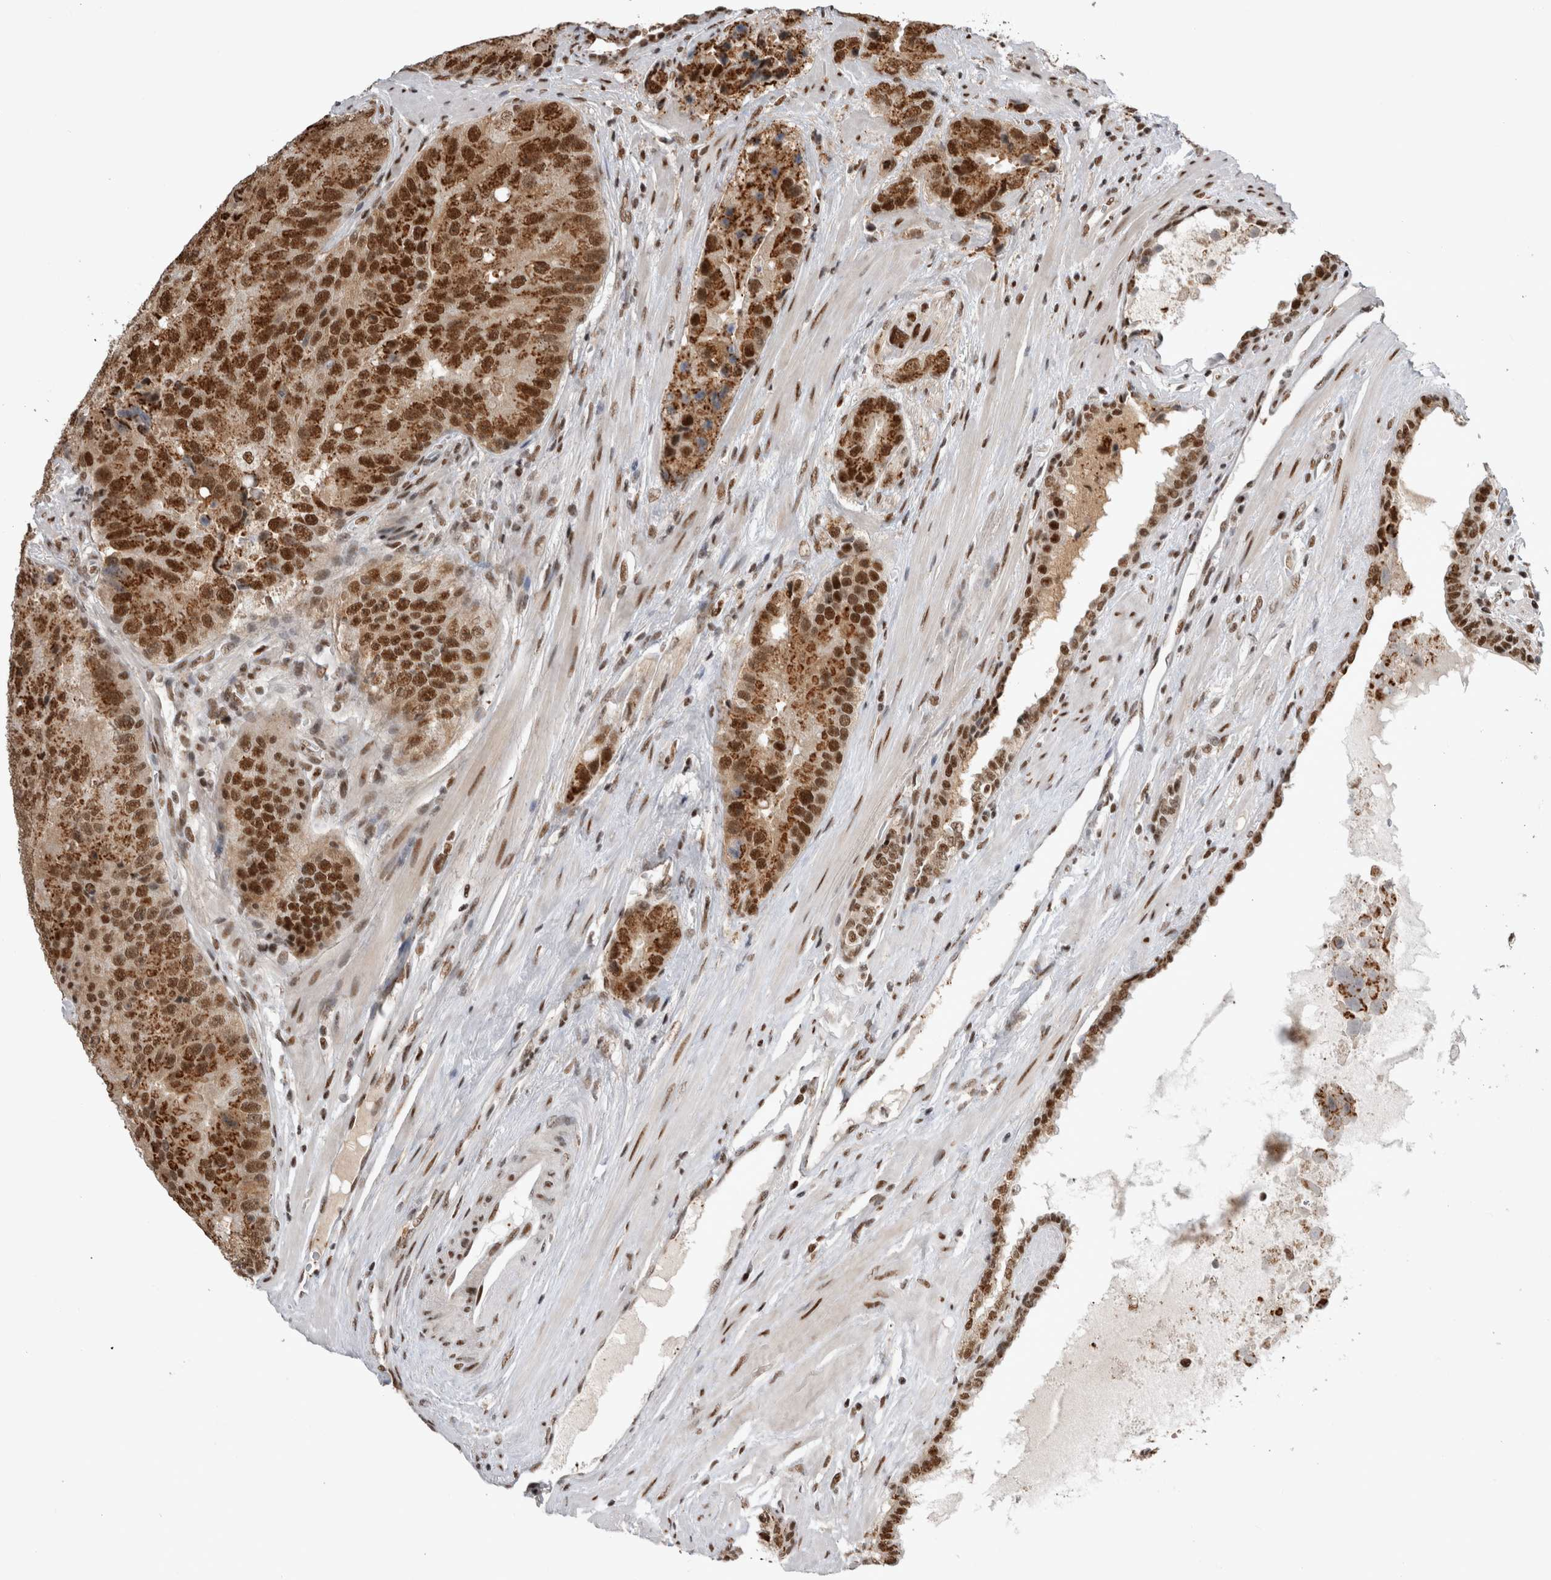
{"staining": {"intensity": "strong", "quantity": ">75%", "location": "cytoplasmic/membranous,nuclear"}, "tissue": "prostate cancer", "cell_type": "Tumor cells", "image_type": "cancer", "snomed": [{"axis": "morphology", "description": "Adenocarcinoma, High grade"}, {"axis": "topography", "description": "Prostate"}], "caption": "Tumor cells show high levels of strong cytoplasmic/membranous and nuclear expression in approximately >75% of cells in prostate cancer (high-grade adenocarcinoma). (Stains: DAB in brown, nuclei in blue, Microscopy: brightfield microscopy at high magnification).", "gene": "EYA2", "patient": {"sex": "male", "age": 70}}